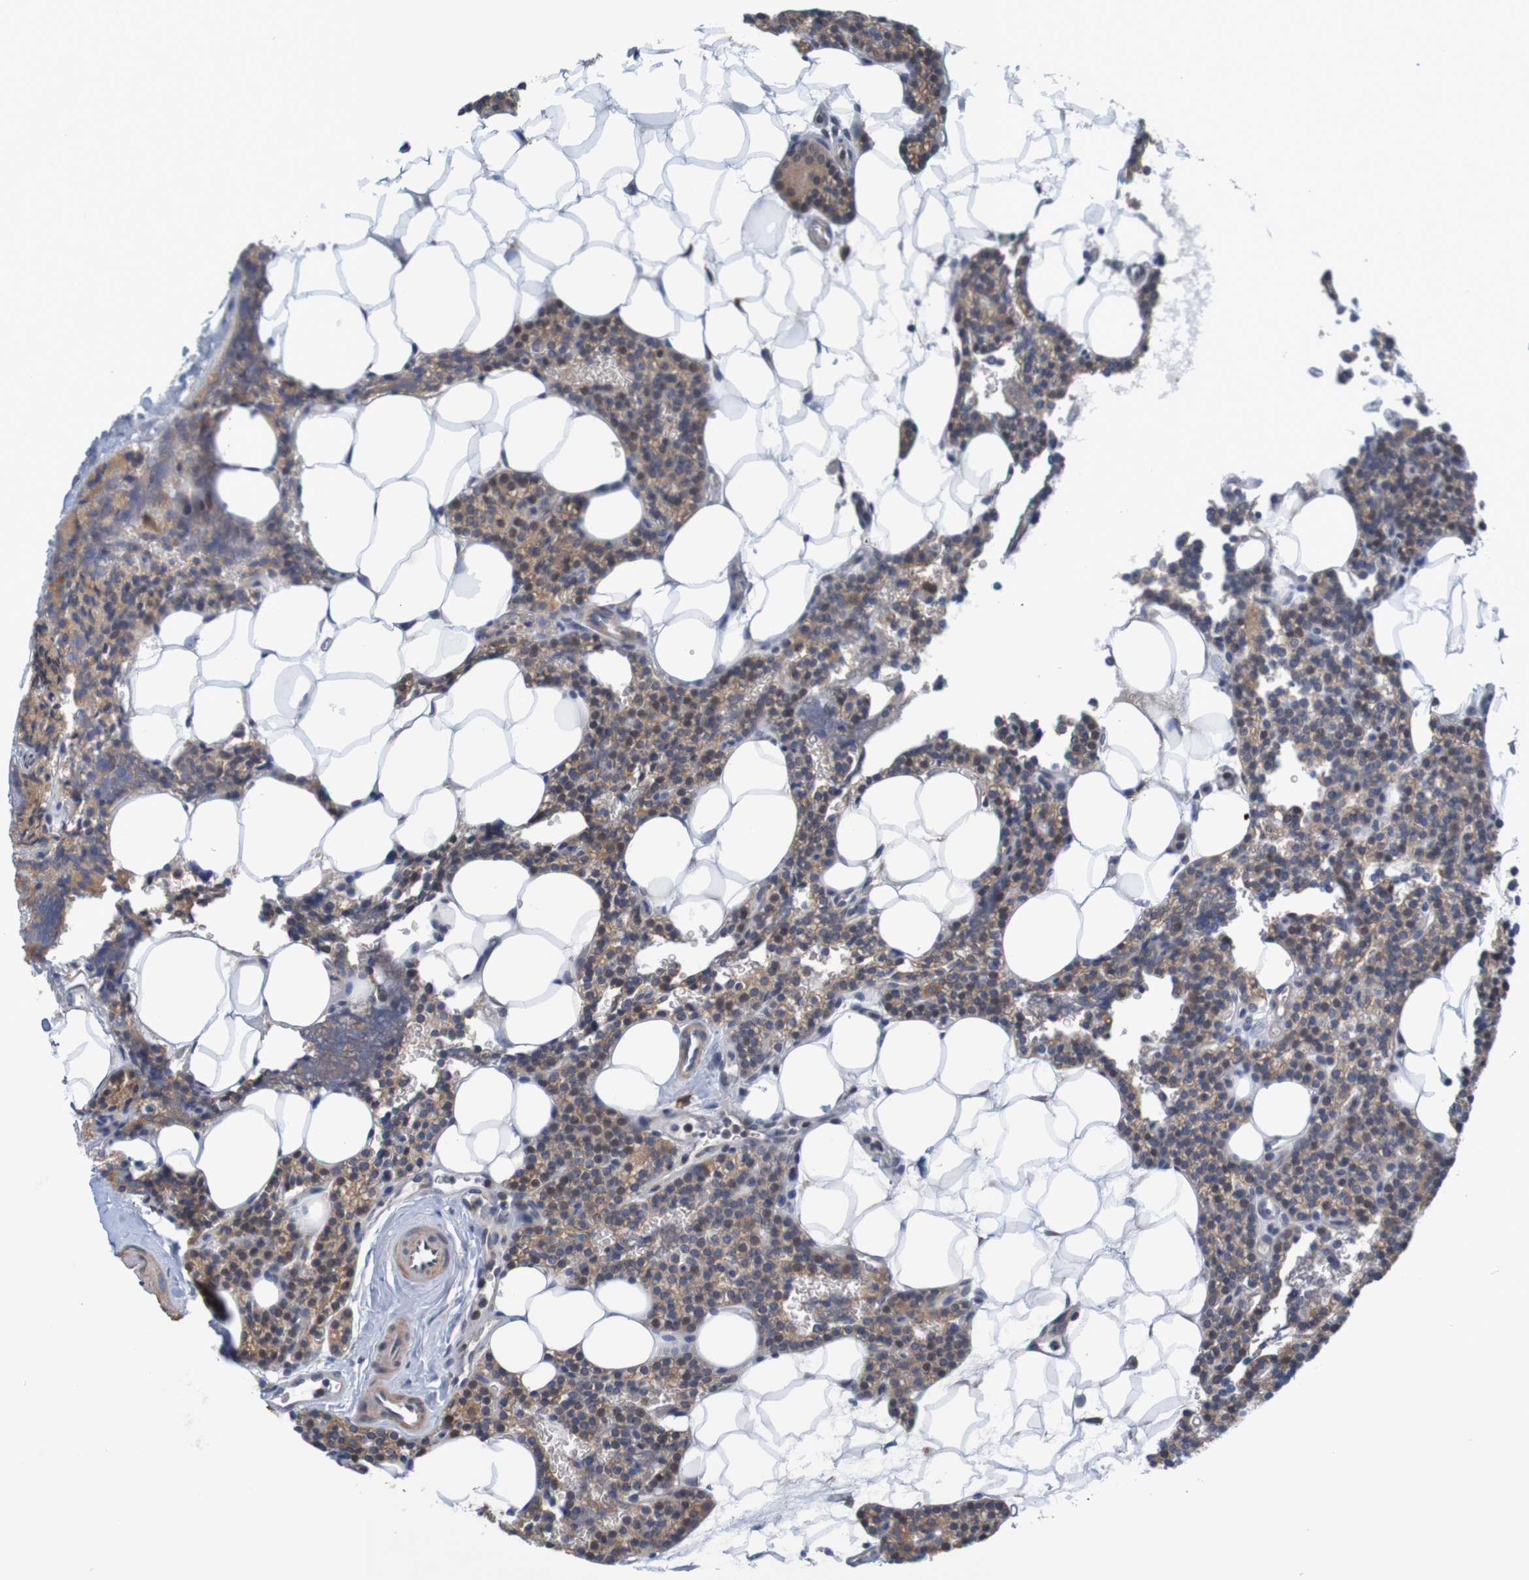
{"staining": {"intensity": "moderate", "quantity": ">75%", "location": "cytoplasmic/membranous"}, "tissue": "parathyroid gland", "cell_type": "Glandular cells", "image_type": "normal", "snomed": [{"axis": "morphology", "description": "Normal tissue, NOS"}, {"axis": "morphology", "description": "Adenoma, NOS"}, {"axis": "topography", "description": "Parathyroid gland"}], "caption": "Immunohistochemistry (DAB) staining of unremarkable human parathyroid gland reveals moderate cytoplasmic/membranous protein staining in about >75% of glandular cells.", "gene": "CLDN18", "patient": {"sex": "female", "age": 51}}